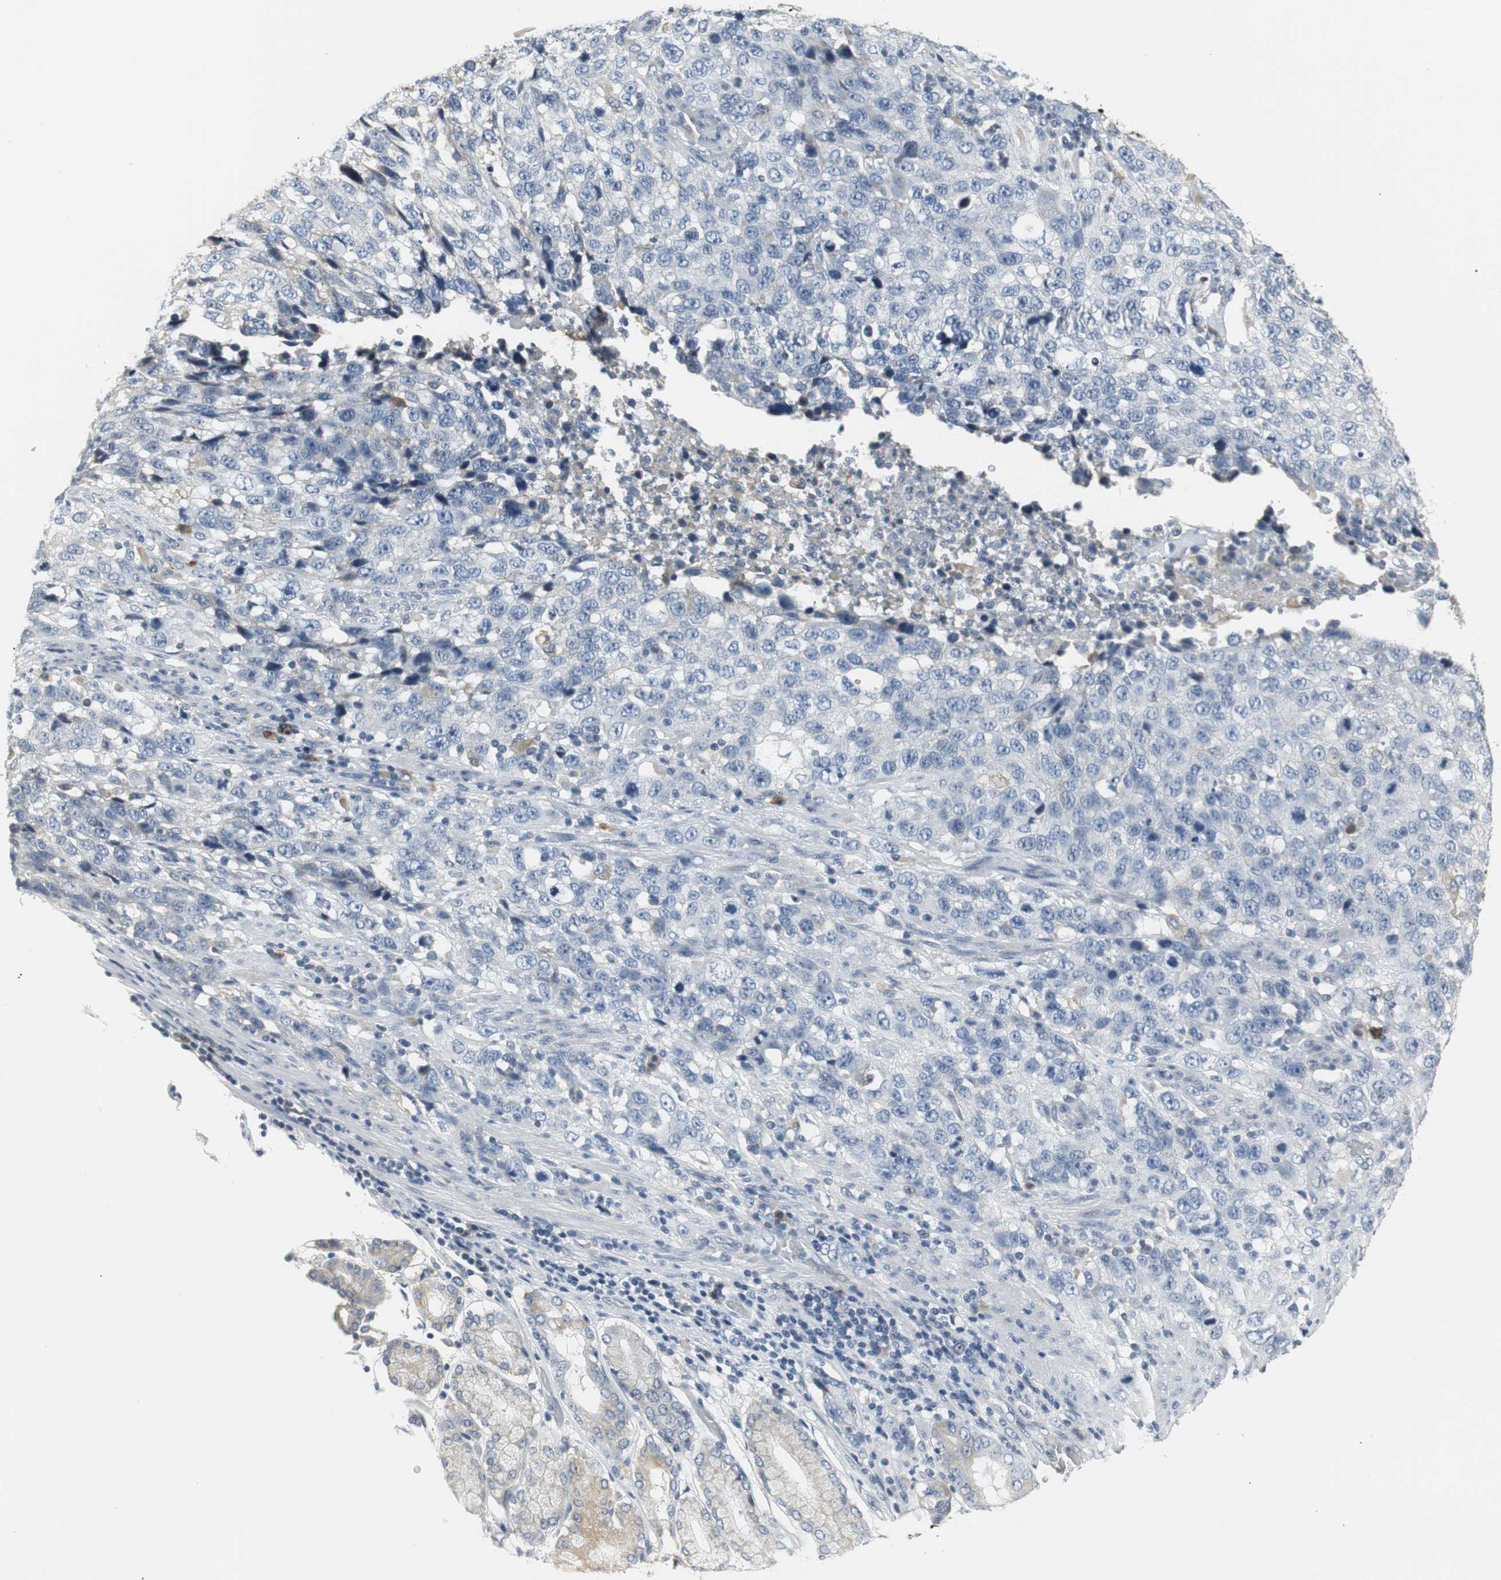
{"staining": {"intensity": "negative", "quantity": "none", "location": "none"}, "tissue": "stomach cancer", "cell_type": "Tumor cells", "image_type": "cancer", "snomed": [{"axis": "morphology", "description": "Normal tissue, NOS"}, {"axis": "morphology", "description": "Adenocarcinoma, NOS"}, {"axis": "topography", "description": "Stomach"}], "caption": "Tumor cells show no significant protein staining in stomach adenocarcinoma.", "gene": "SLC2A5", "patient": {"sex": "male", "age": 48}}